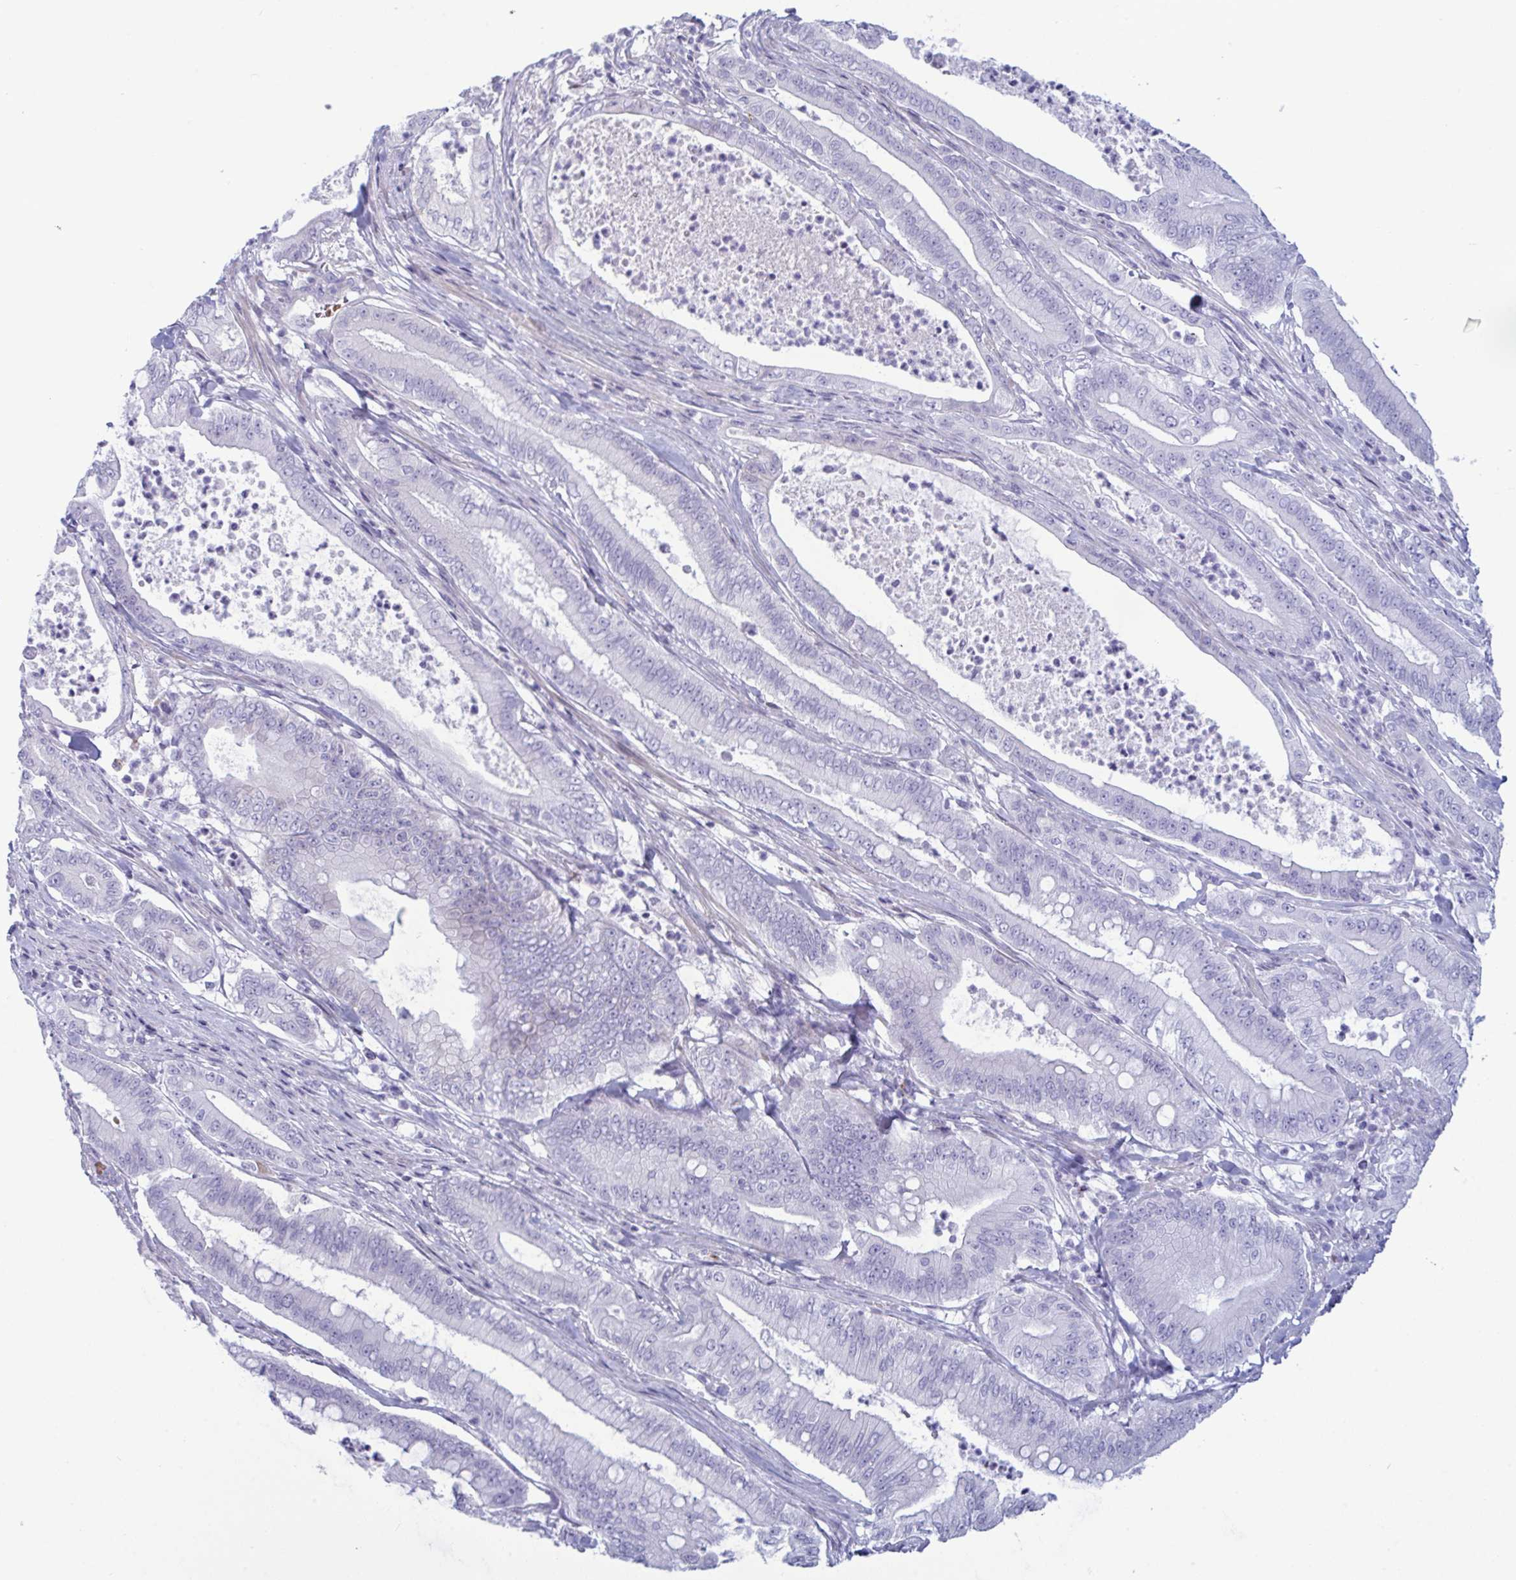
{"staining": {"intensity": "negative", "quantity": "none", "location": "none"}, "tissue": "pancreatic cancer", "cell_type": "Tumor cells", "image_type": "cancer", "snomed": [{"axis": "morphology", "description": "Adenocarcinoma, NOS"}, {"axis": "topography", "description": "Pancreas"}], "caption": "Tumor cells show no significant positivity in pancreatic cancer.", "gene": "ZNF684", "patient": {"sex": "male", "age": 71}}